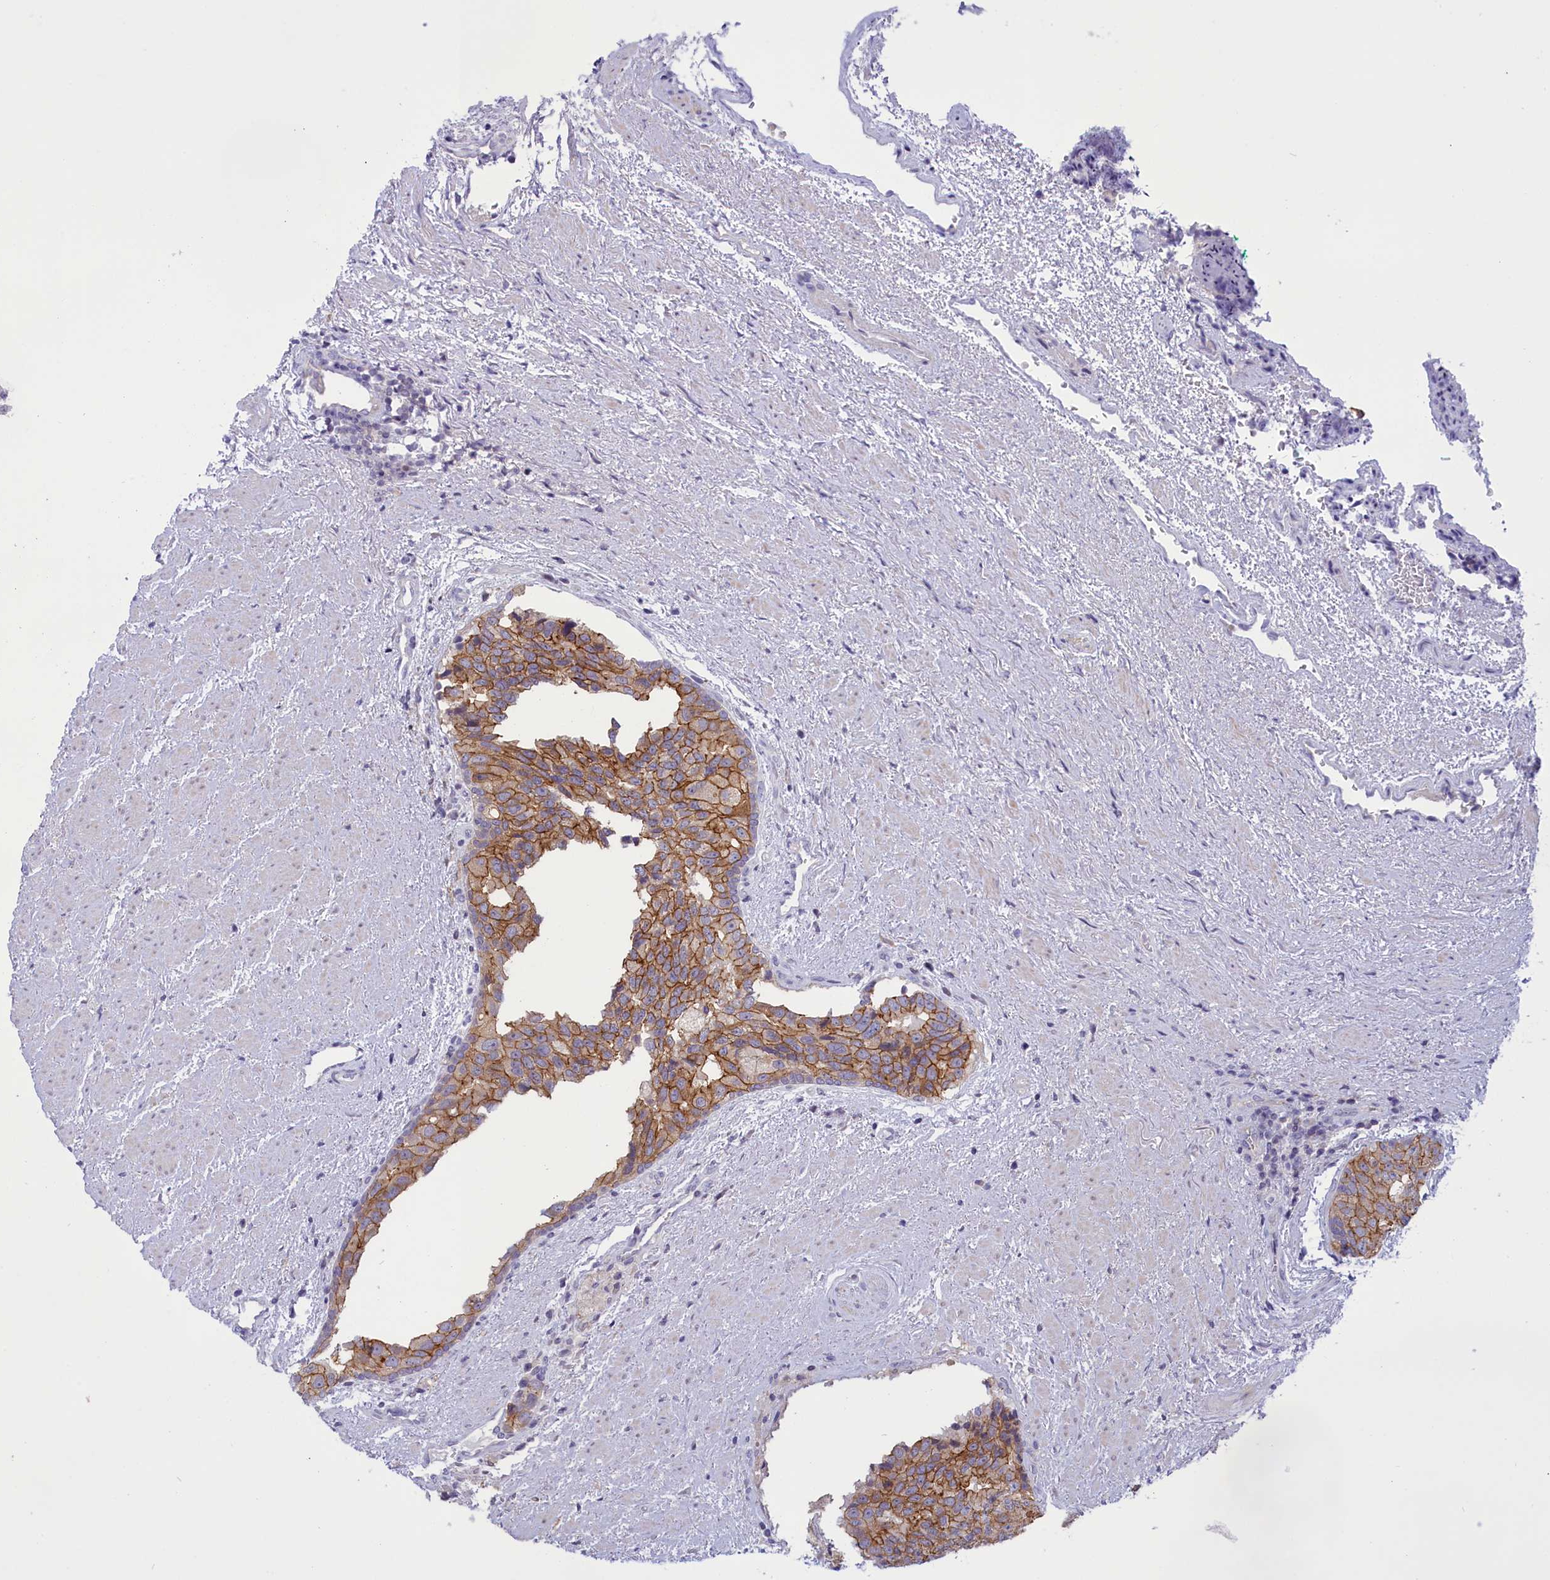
{"staining": {"intensity": "moderate", "quantity": ">75%", "location": "cytoplasmic/membranous"}, "tissue": "prostate cancer", "cell_type": "Tumor cells", "image_type": "cancer", "snomed": [{"axis": "morphology", "description": "Adenocarcinoma, High grade"}, {"axis": "topography", "description": "Prostate"}], "caption": "A medium amount of moderate cytoplasmic/membranous staining is present in about >75% of tumor cells in prostate cancer tissue. The staining was performed using DAB (3,3'-diaminobenzidine), with brown indicating positive protein expression. Nuclei are stained blue with hematoxylin.", "gene": "CORO2A", "patient": {"sex": "male", "age": 70}}